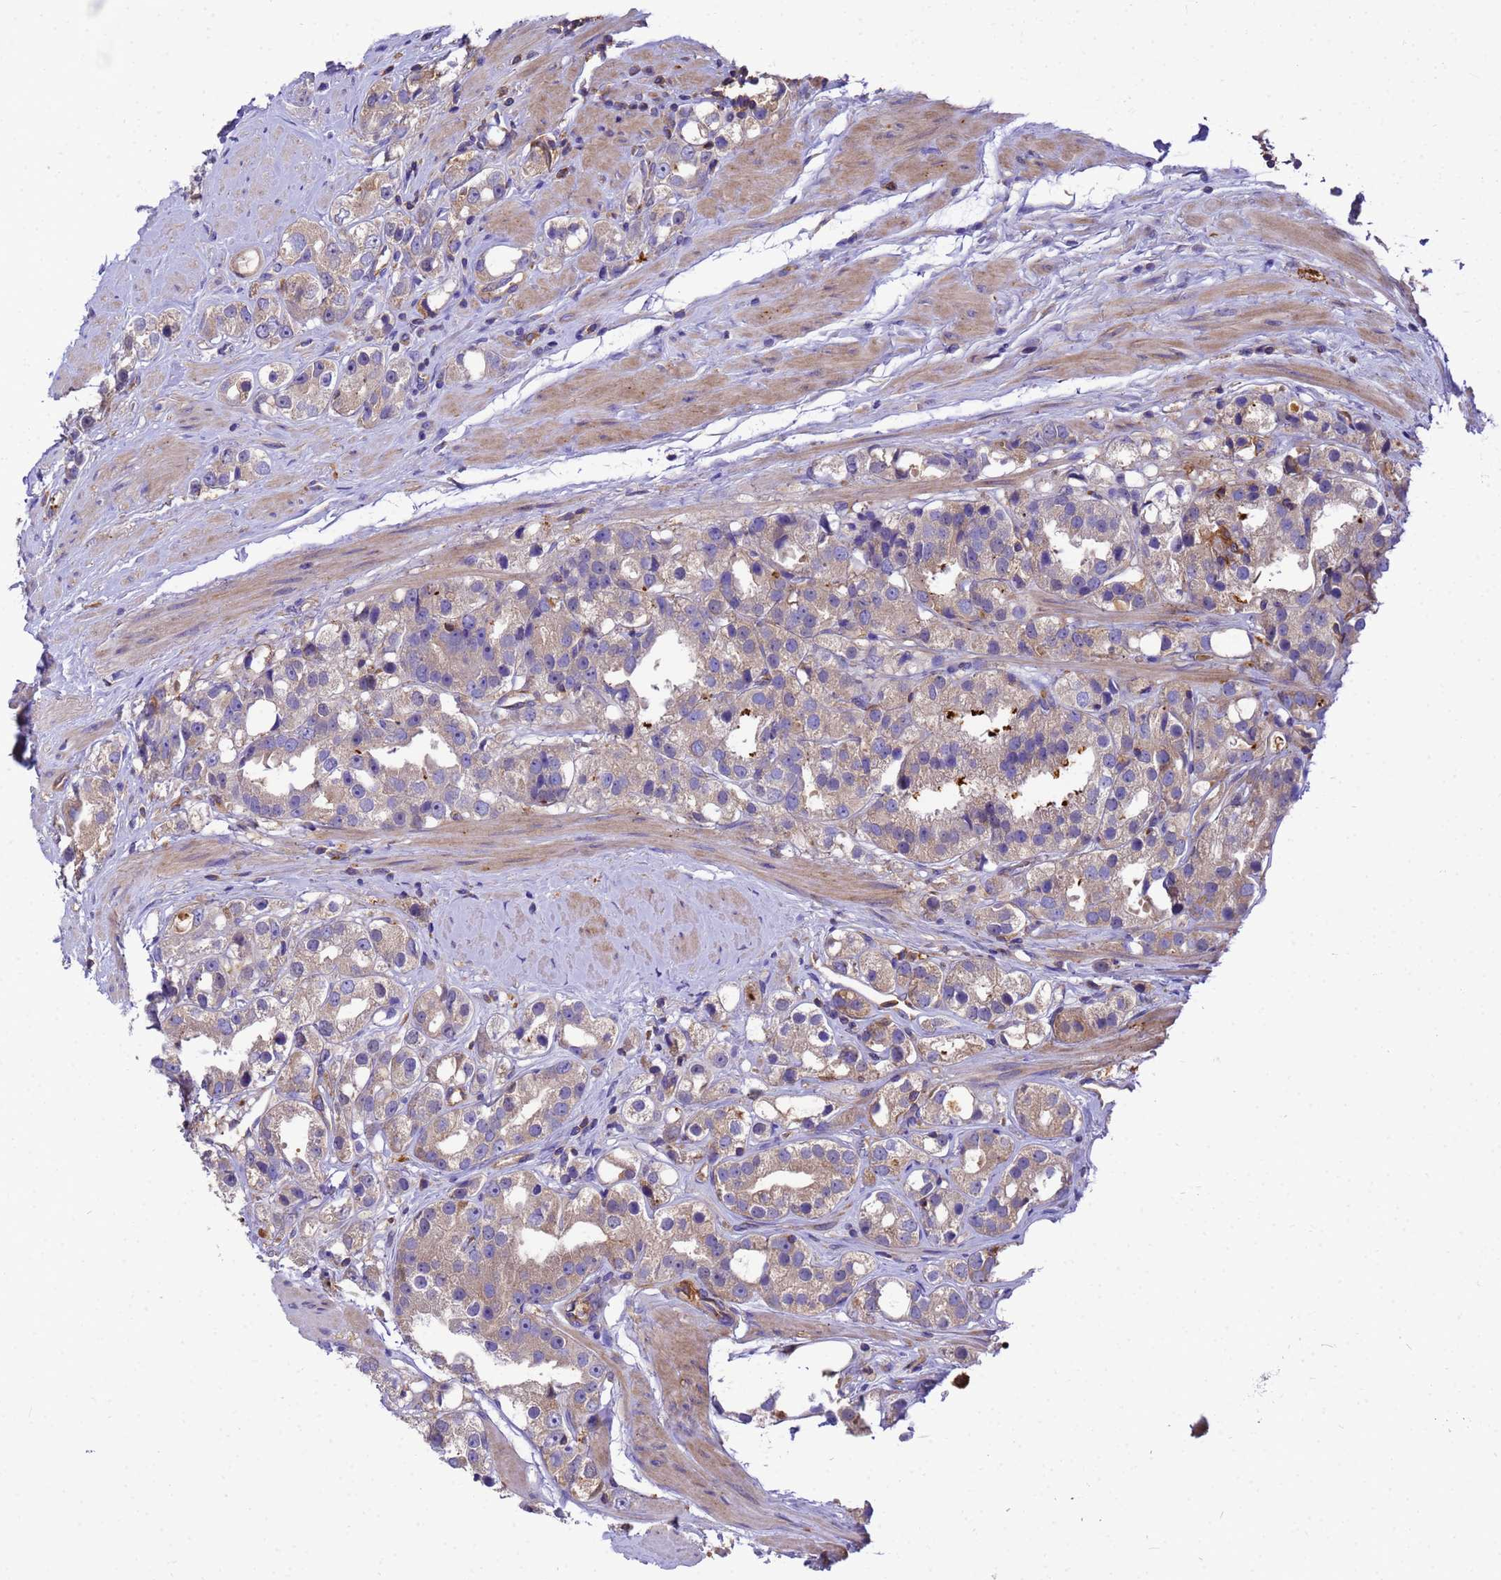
{"staining": {"intensity": "moderate", "quantity": "<25%", "location": "cytoplasmic/membranous"}, "tissue": "prostate cancer", "cell_type": "Tumor cells", "image_type": "cancer", "snomed": [{"axis": "morphology", "description": "Adenocarcinoma, NOS"}, {"axis": "topography", "description": "Prostate"}], "caption": "An image of adenocarcinoma (prostate) stained for a protein displays moderate cytoplasmic/membranous brown staining in tumor cells.", "gene": "ZNF235", "patient": {"sex": "male", "age": 79}}